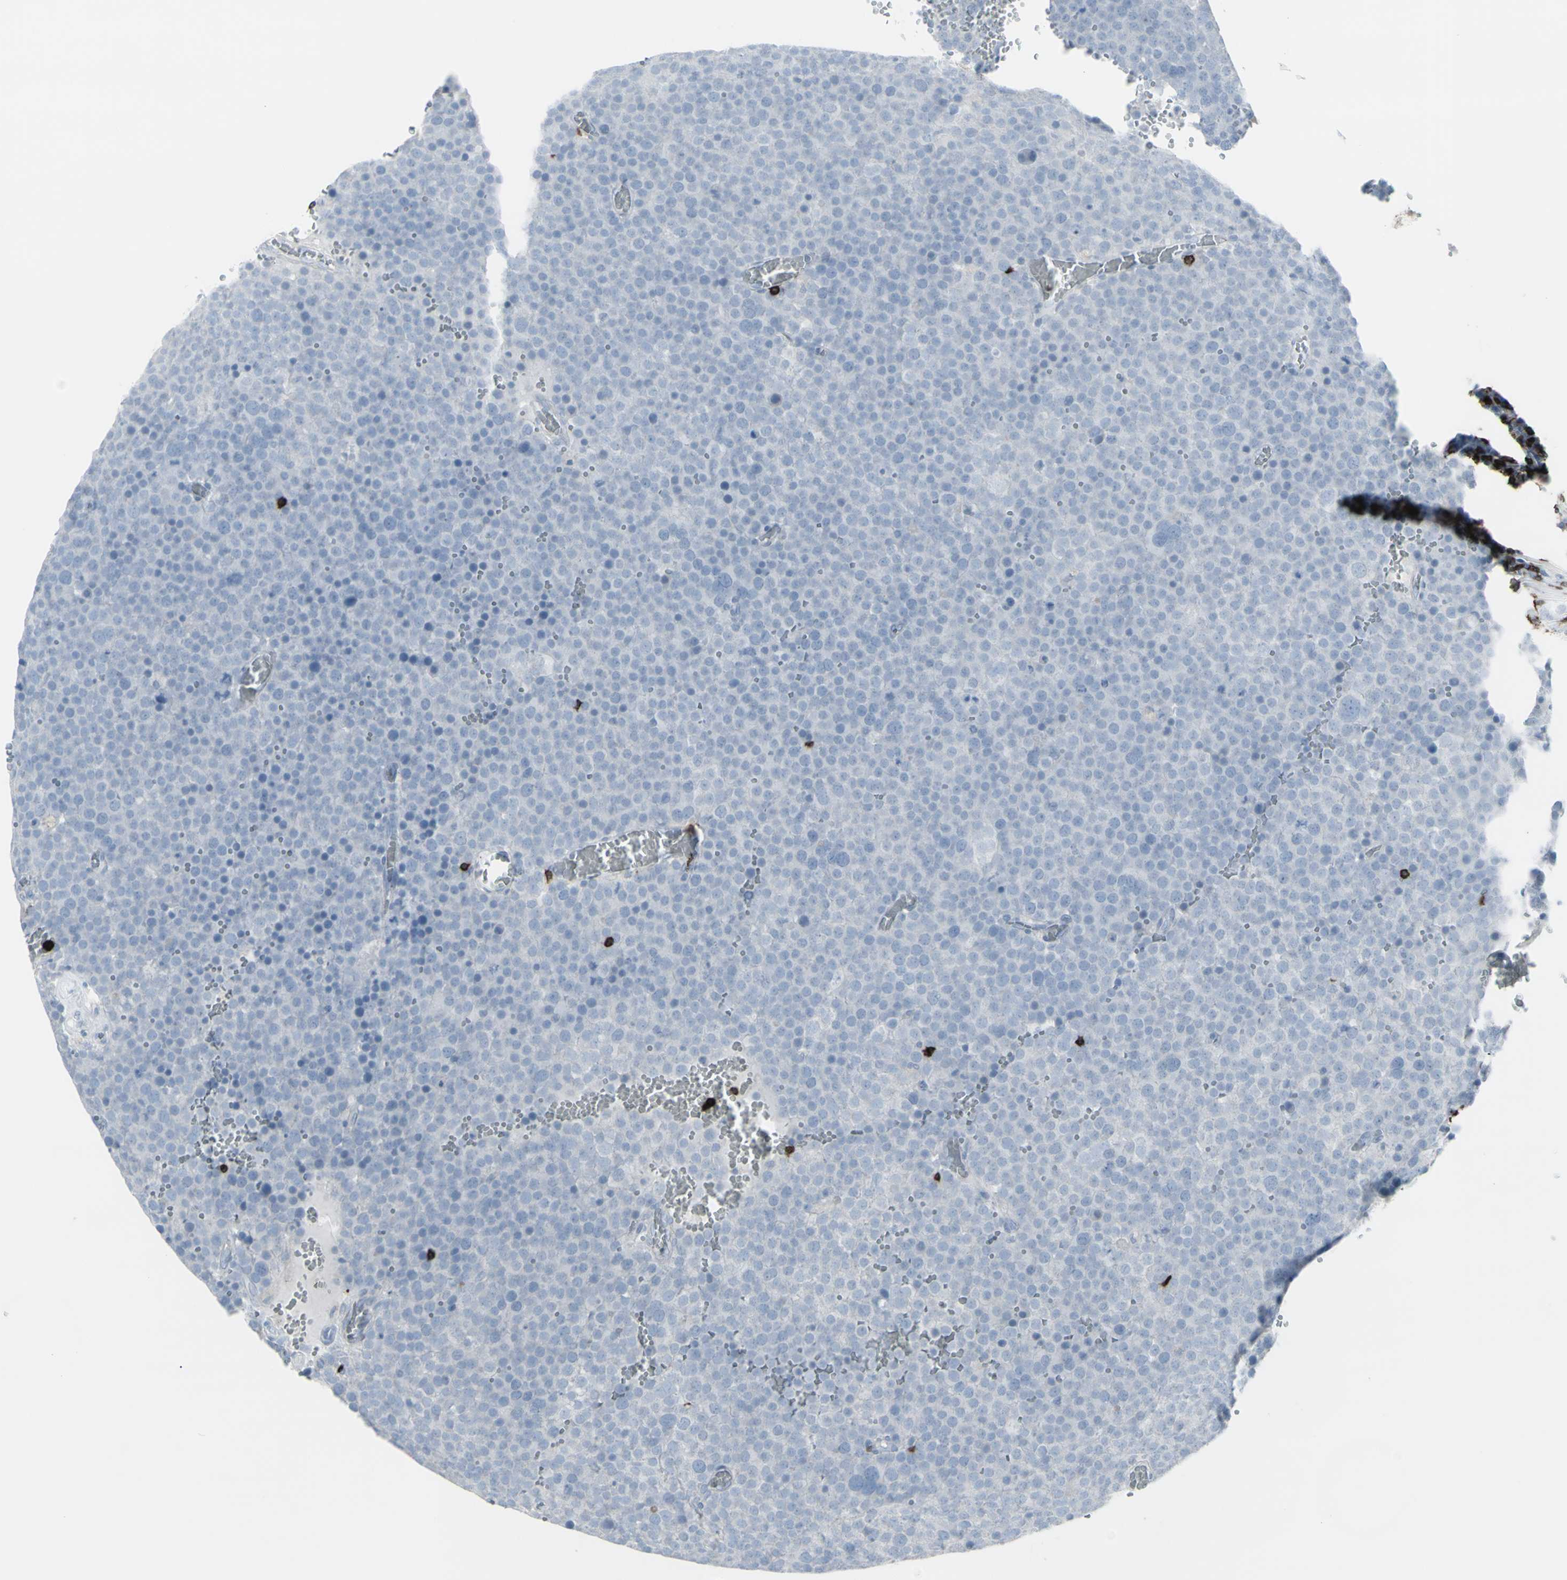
{"staining": {"intensity": "negative", "quantity": "none", "location": "none"}, "tissue": "testis cancer", "cell_type": "Tumor cells", "image_type": "cancer", "snomed": [{"axis": "morphology", "description": "Seminoma, NOS"}, {"axis": "topography", "description": "Testis"}], "caption": "A histopathology image of testis cancer stained for a protein reveals no brown staining in tumor cells.", "gene": "CD247", "patient": {"sex": "male", "age": 71}}